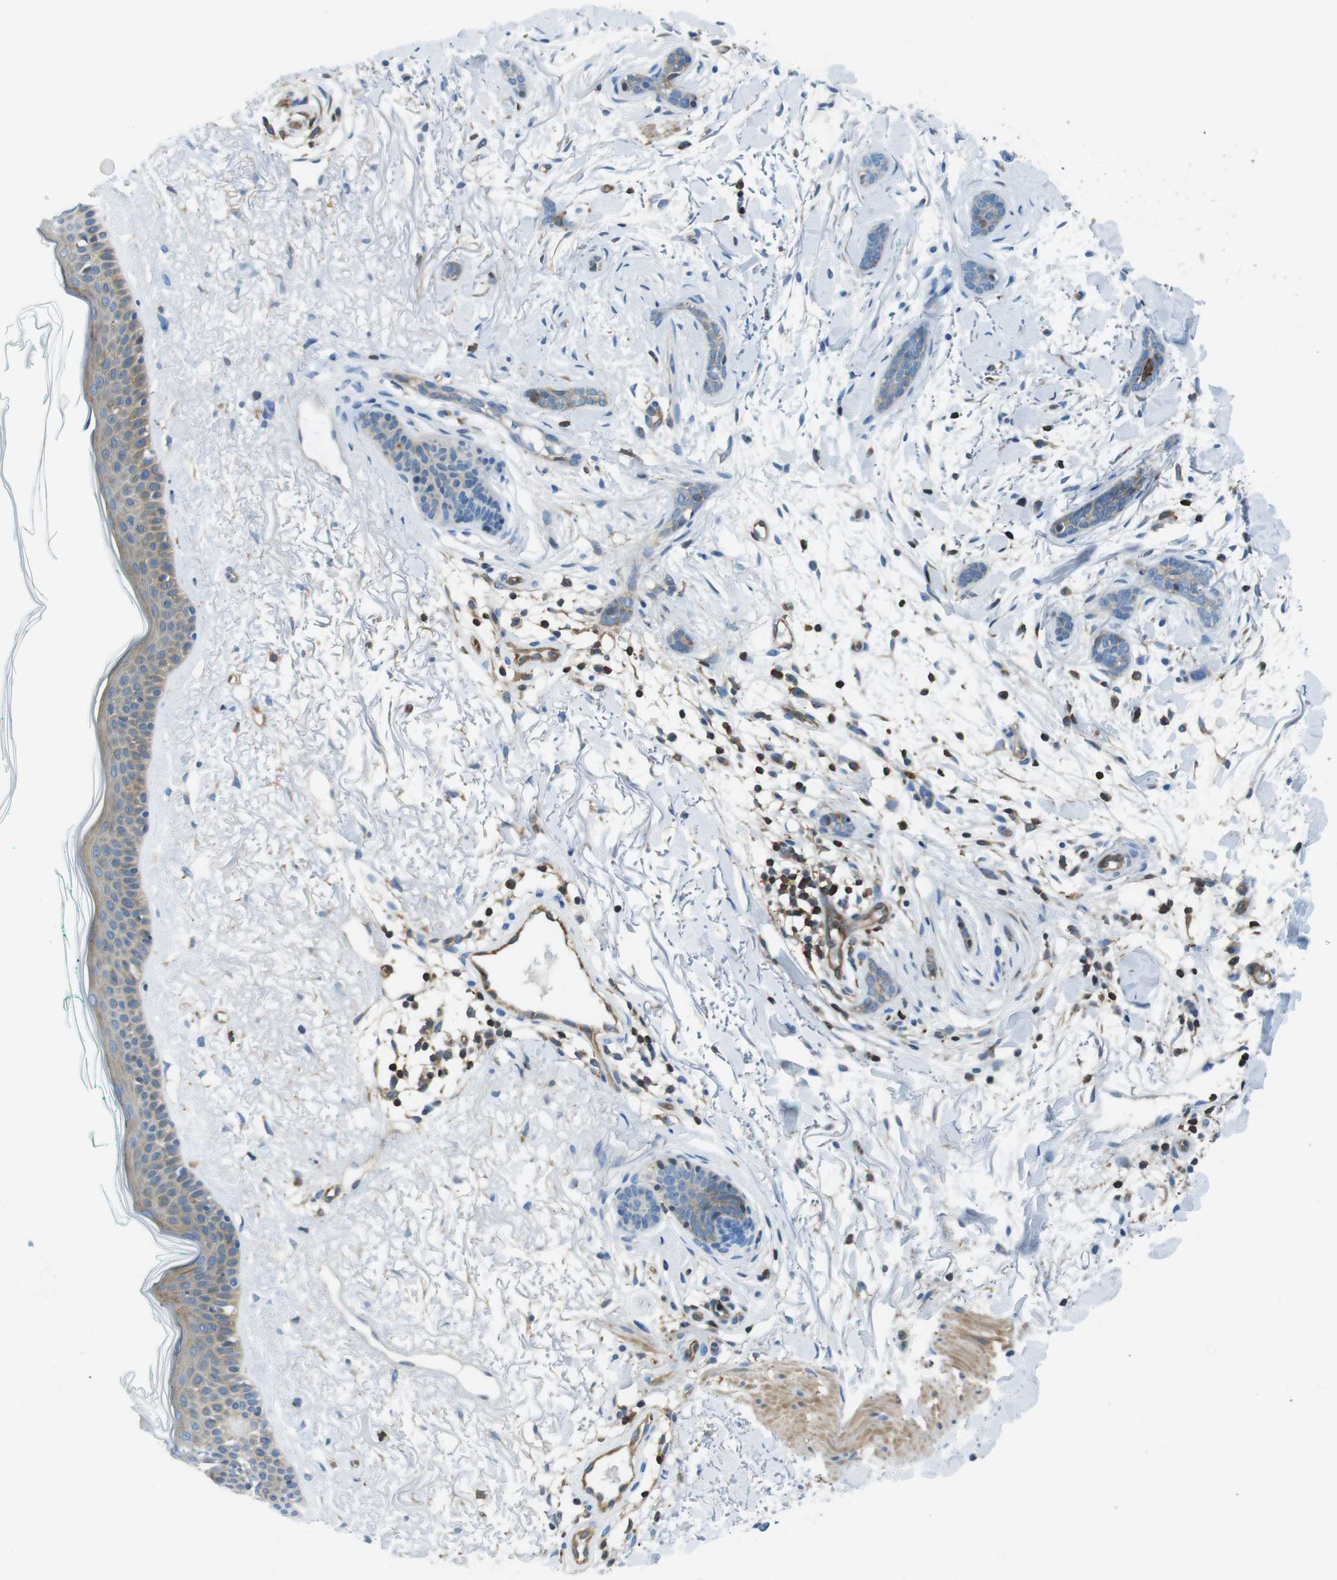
{"staining": {"intensity": "weak", "quantity": "<25%", "location": "cytoplasmic/membranous"}, "tissue": "skin cancer", "cell_type": "Tumor cells", "image_type": "cancer", "snomed": [{"axis": "morphology", "description": "Basal cell carcinoma"}, {"axis": "morphology", "description": "Adnexal tumor, benign"}, {"axis": "topography", "description": "Skin"}], "caption": "A high-resolution image shows immunohistochemistry (IHC) staining of skin cancer (benign adnexal tumor), which reveals no significant positivity in tumor cells.", "gene": "TES", "patient": {"sex": "female", "age": 42}}